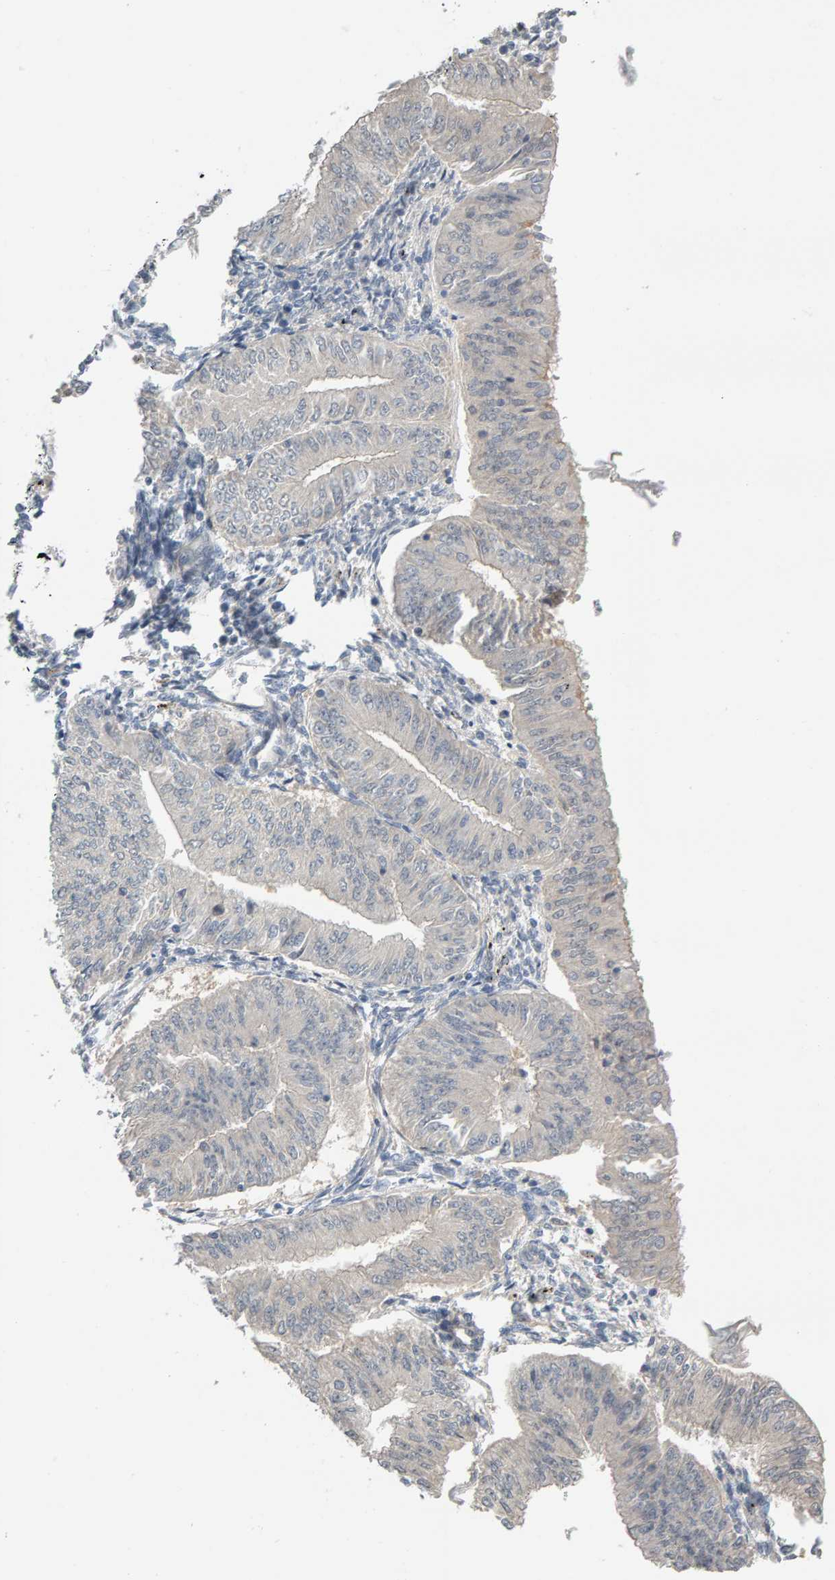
{"staining": {"intensity": "negative", "quantity": "none", "location": "none"}, "tissue": "endometrial cancer", "cell_type": "Tumor cells", "image_type": "cancer", "snomed": [{"axis": "morphology", "description": "Normal tissue, NOS"}, {"axis": "morphology", "description": "Adenocarcinoma, NOS"}, {"axis": "topography", "description": "Endometrium"}], "caption": "The micrograph demonstrates no staining of tumor cells in endometrial adenocarcinoma.", "gene": "GFUS", "patient": {"sex": "female", "age": 53}}